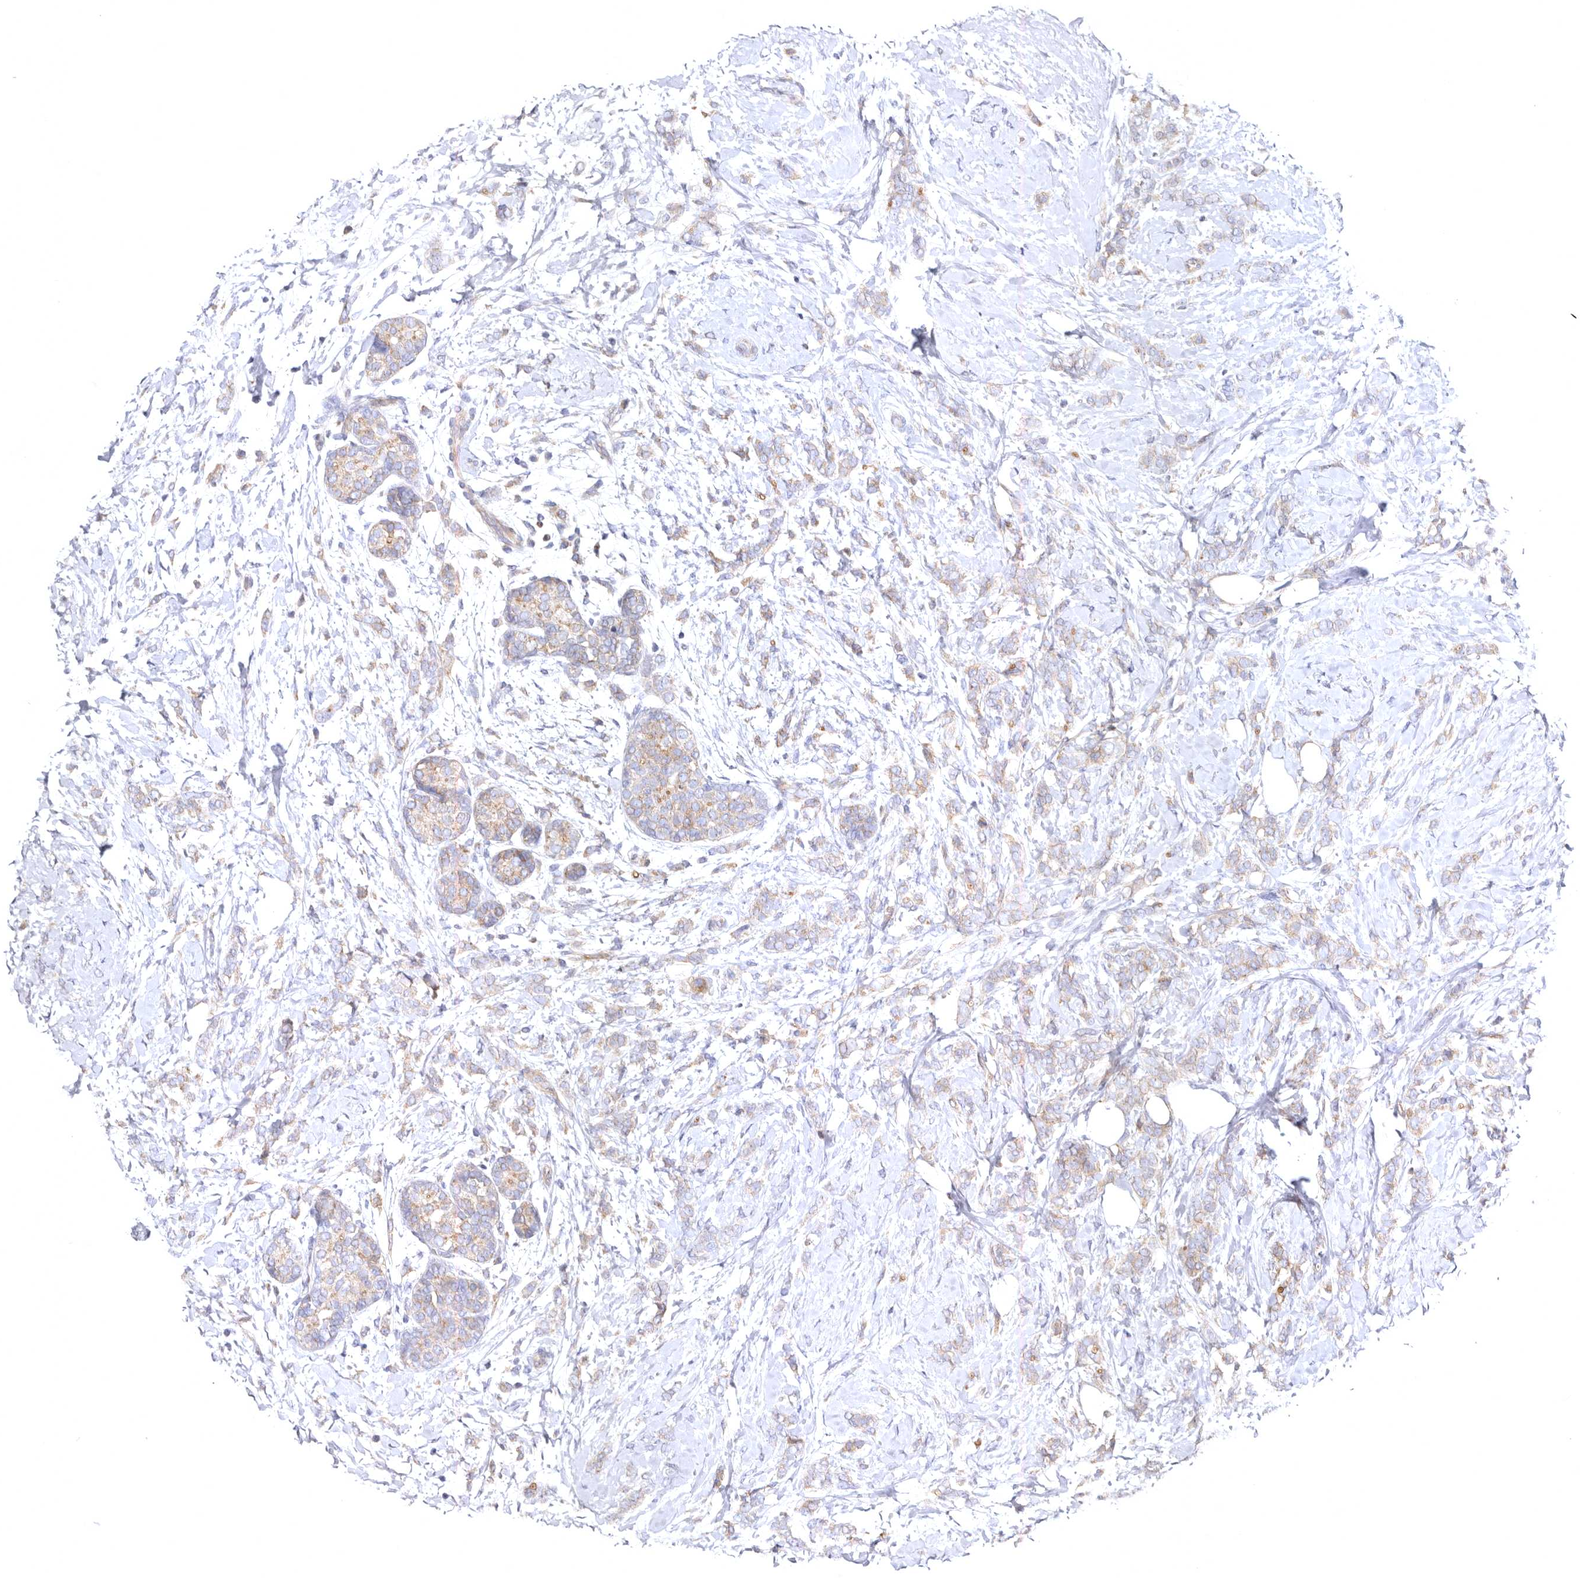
{"staining": {"intensity": "weak", "quantity": "25%-75%", "location": "cytoplasmic/membranous"}, "tissue": "breast cancer", "cell_type": "Tumor cells", "image_type": "cancer", "snomed": [{"axis": "morphology", "description": "Lobular carcinoma, in situ"}, {"axis": "morphology", "description": "Lobular carcinoma"}, {"axis": "topography", "description": "Breast"}], "caption": "Immunohistochemistry (DAB) staining of lobular carcinoma (breast) demonstrates weak cytoplasmic/membranous protein staining in about 25%-75% of tumor cells.", "gene": "BAIAP2L1", "patient": {"sex": "female", "age": 41}}